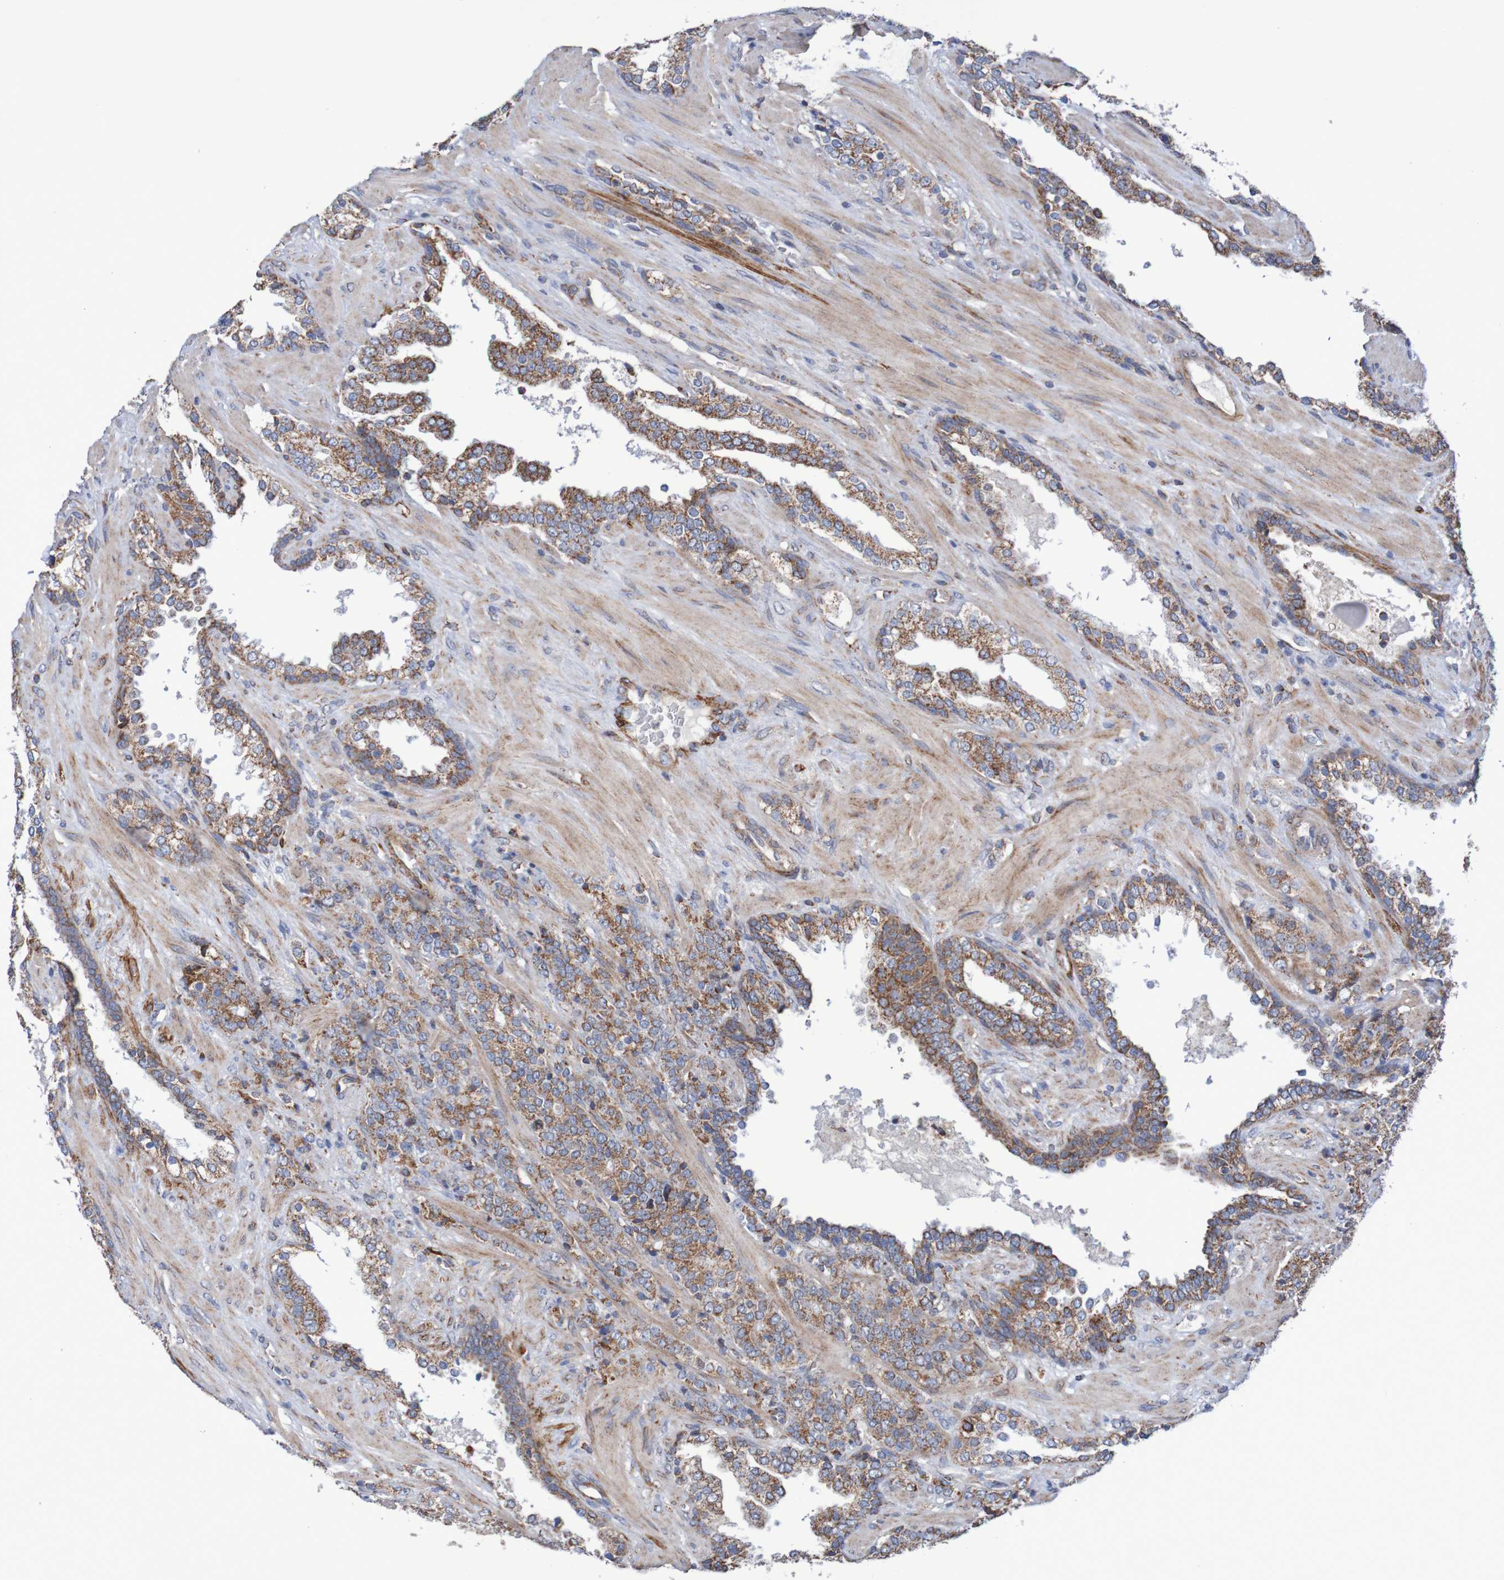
{"staining": {"intensity": "moderate", "quantity": ">75%", "location": "cytoplasmic/membranous"}, "tissue": "prostate cancer", "cell_type": "Tumor cells", "image_type": "cancer", "snomed": [{"axis": "morphology", "description": "Adenocarcinoma, High grade"}, {"axis": "topography", "description": "Prostate"}], "caption": "Prostate cancer (high-grade adenocarcinoma) stained for a protein displays moderate cytoplasmic/membranous positivity in tumor cells.", "gene": "MMEL1", "patient": {"sex": "male", "age": 71}}